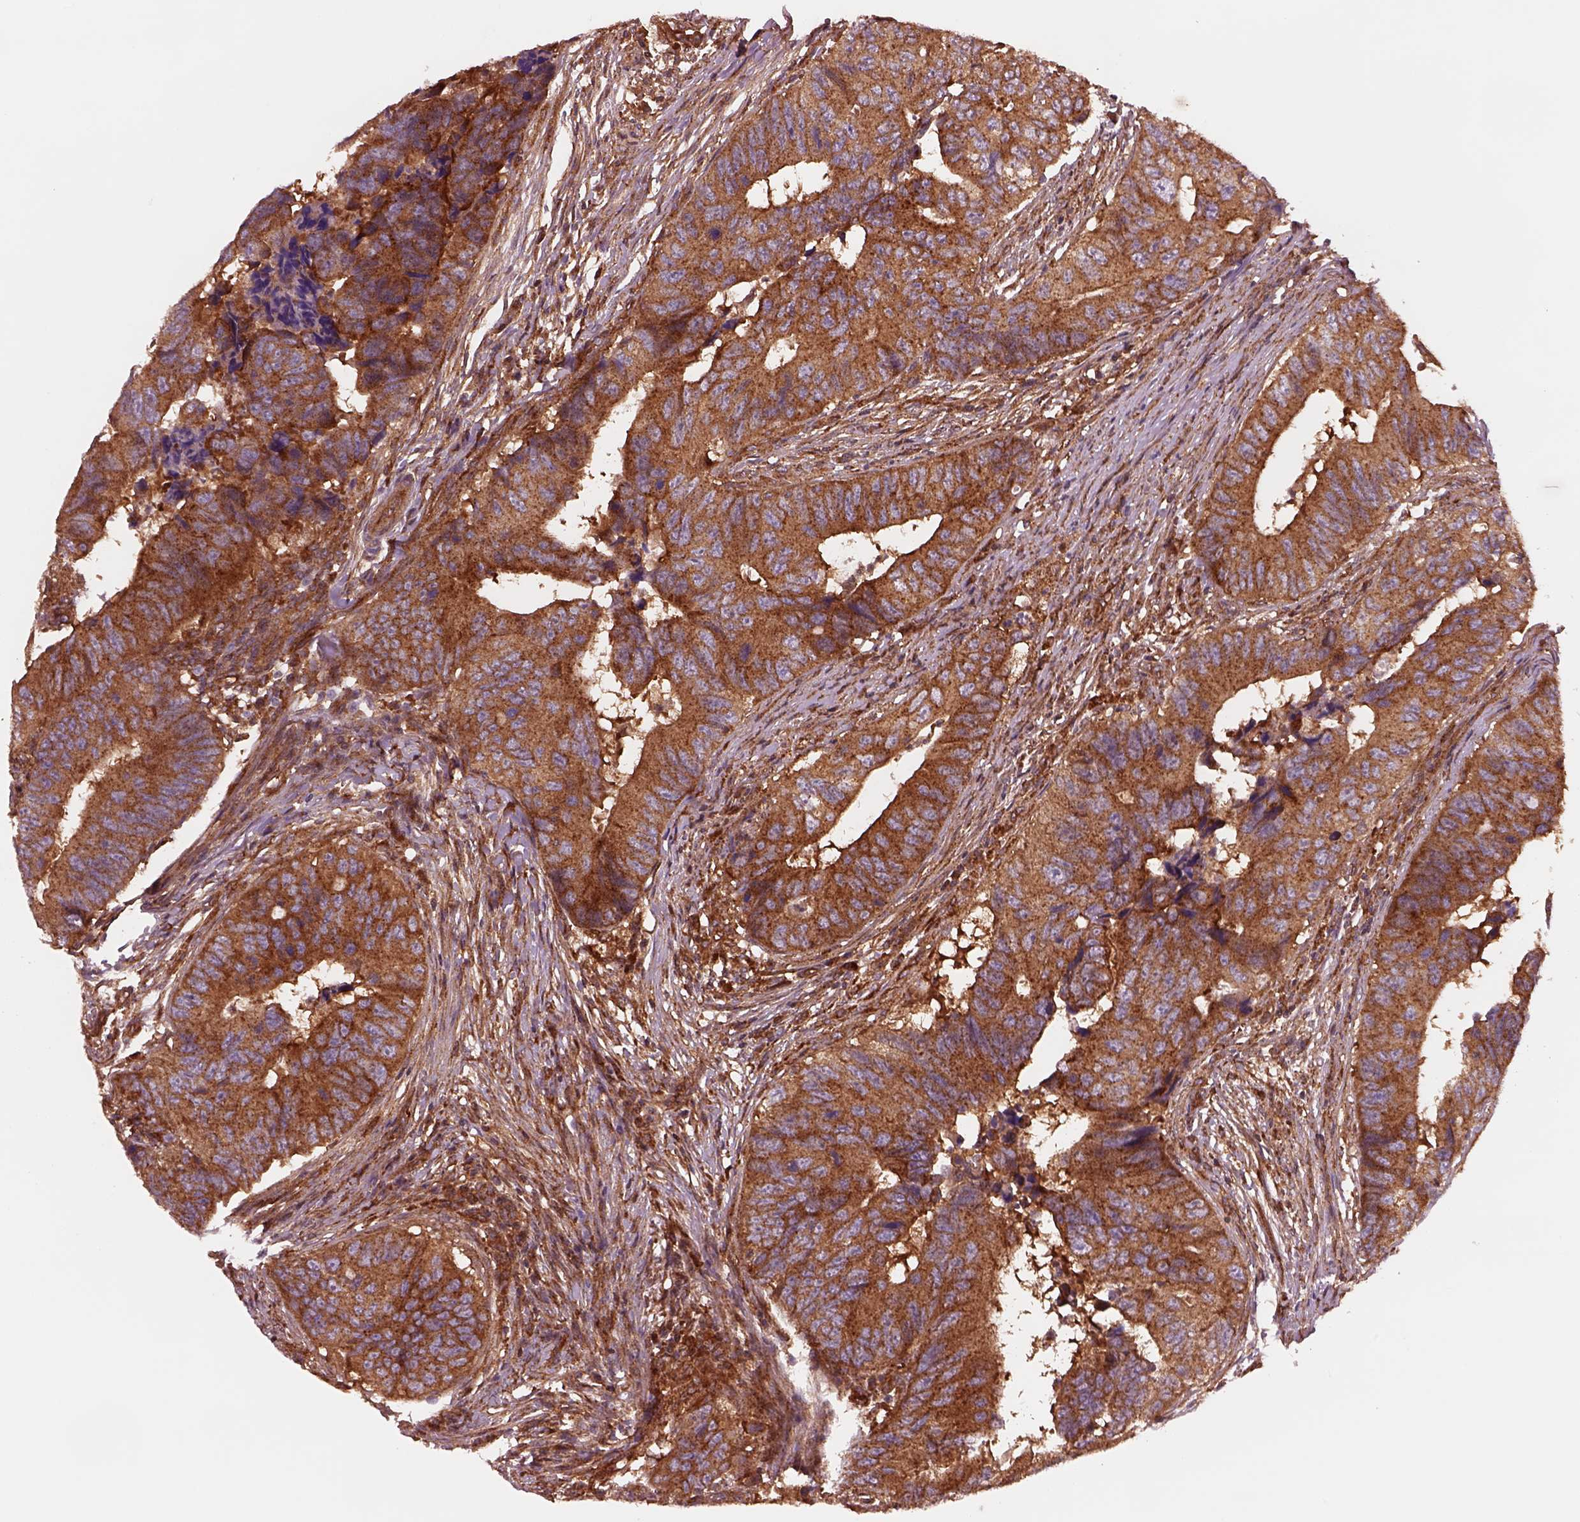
{"staining": {"intensity": "strong", "quantity": ">75%", "location": "cytoplasmic/membranous"}, "tissue": "colorectal cancer", "cell_type": "Tumor cells", "image_type": "cancer", "snomed": [{"axis": "morphology", "description": "Adenocarcinoma, NOS"}, {"axis": "topography", "description": "Colon"}], "caption": "Strong cytoplasmic/membranous protein positivity is appreciated in approximately >75% of tumor cells in colorectal adenocarcinoma.", "gene": "WASHC2A", "patient": {"sex": "female", "age": 82}}